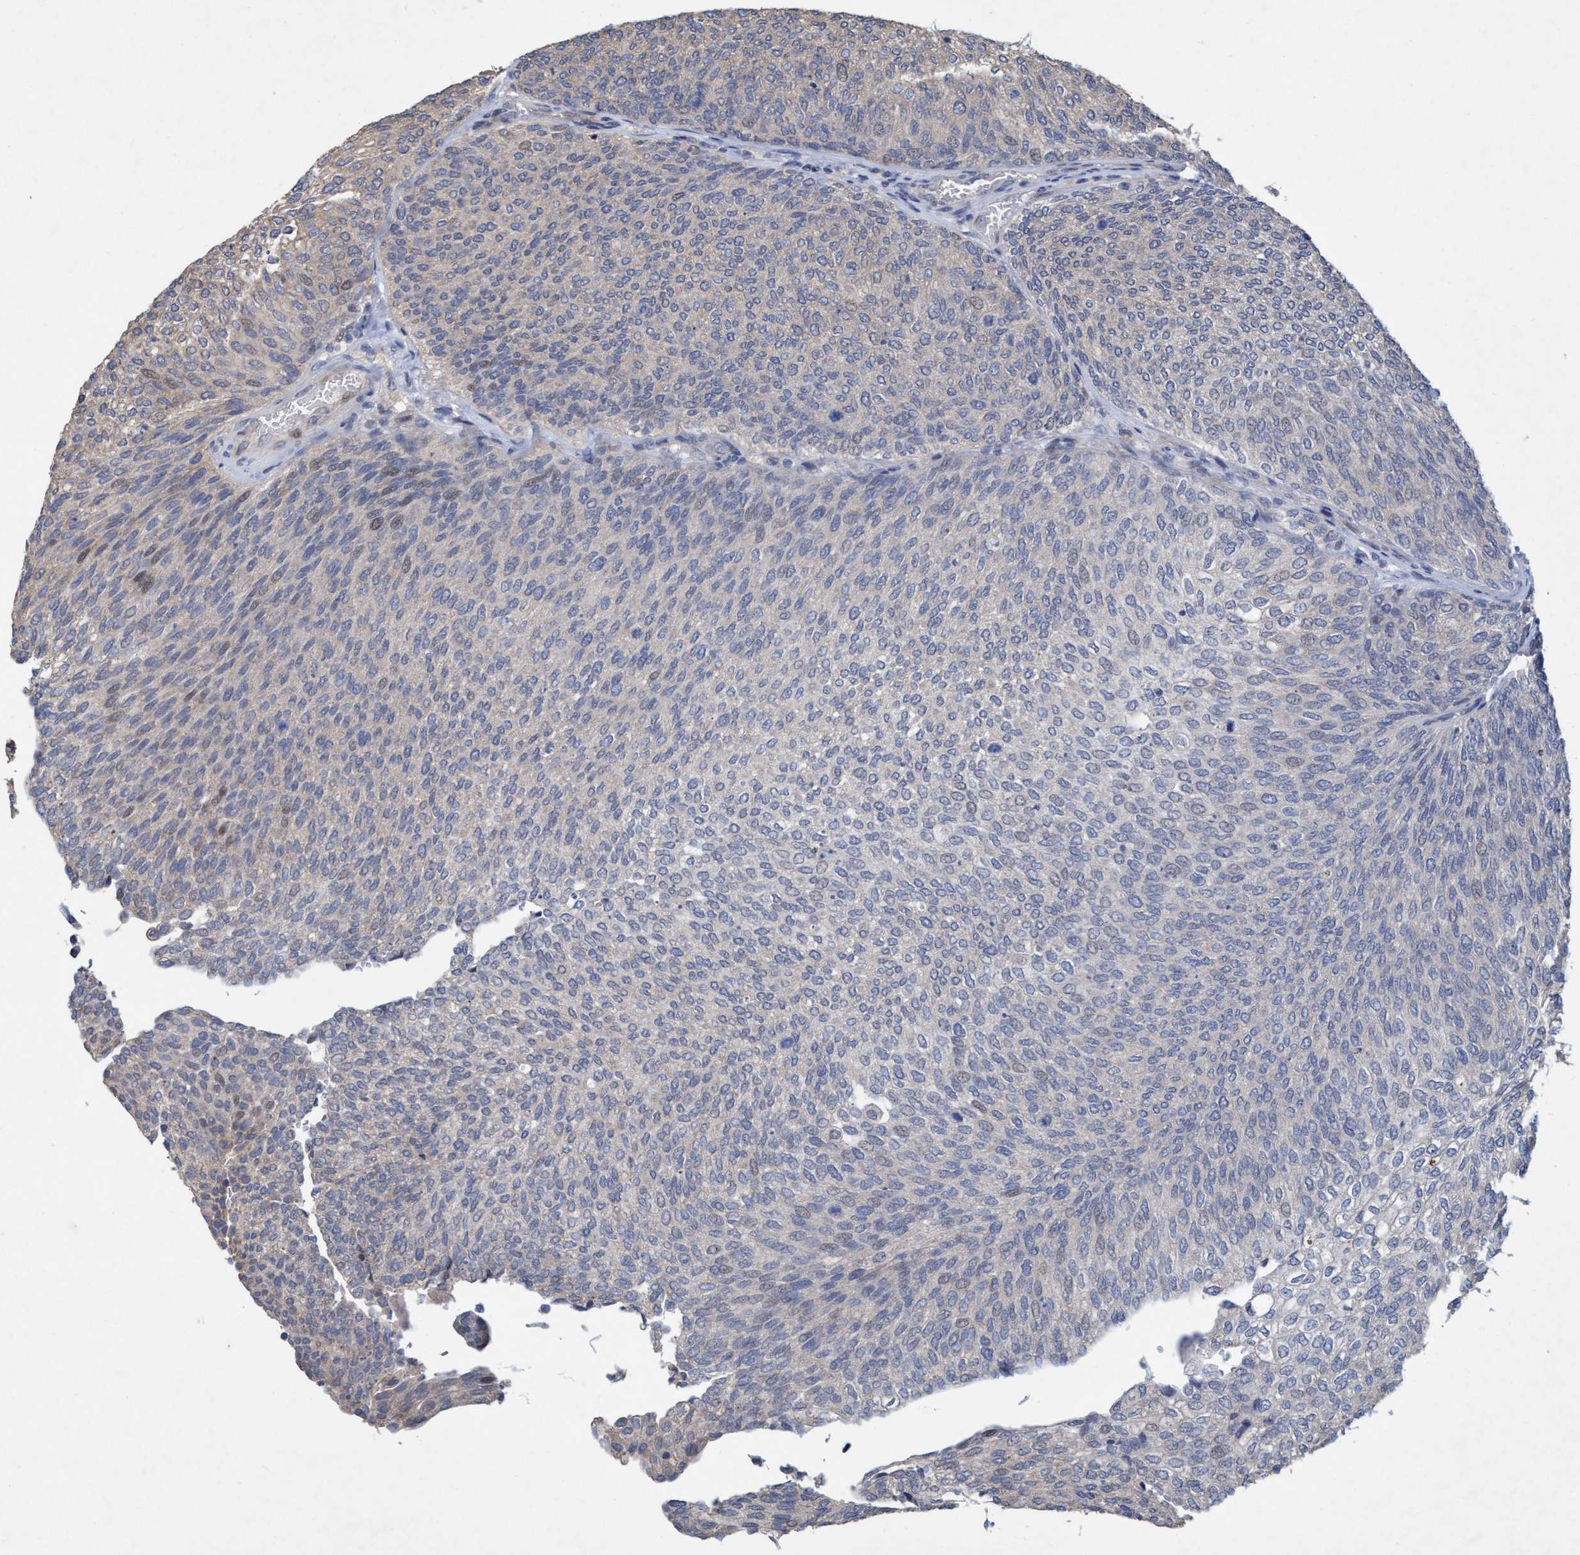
{"staining": {"intensity": "weak", "quantity": "<25%", "location": "nuclear"}, "tissue": "urothelial cancer", "cell_type": "Tumor cells", "image_type": "cancer", "snomed": [{"axis": "morphology", "description": "Urothelial carcinoma, Low grade"}, {"axis": "topography", "description": "Urinary bladder"}], "caption": "Micrograph shows no protein staining in tumor cells of urothelial cancer tissue.", "gene": "ZNF677", "patient": {"sex": "female", "age": 79}}